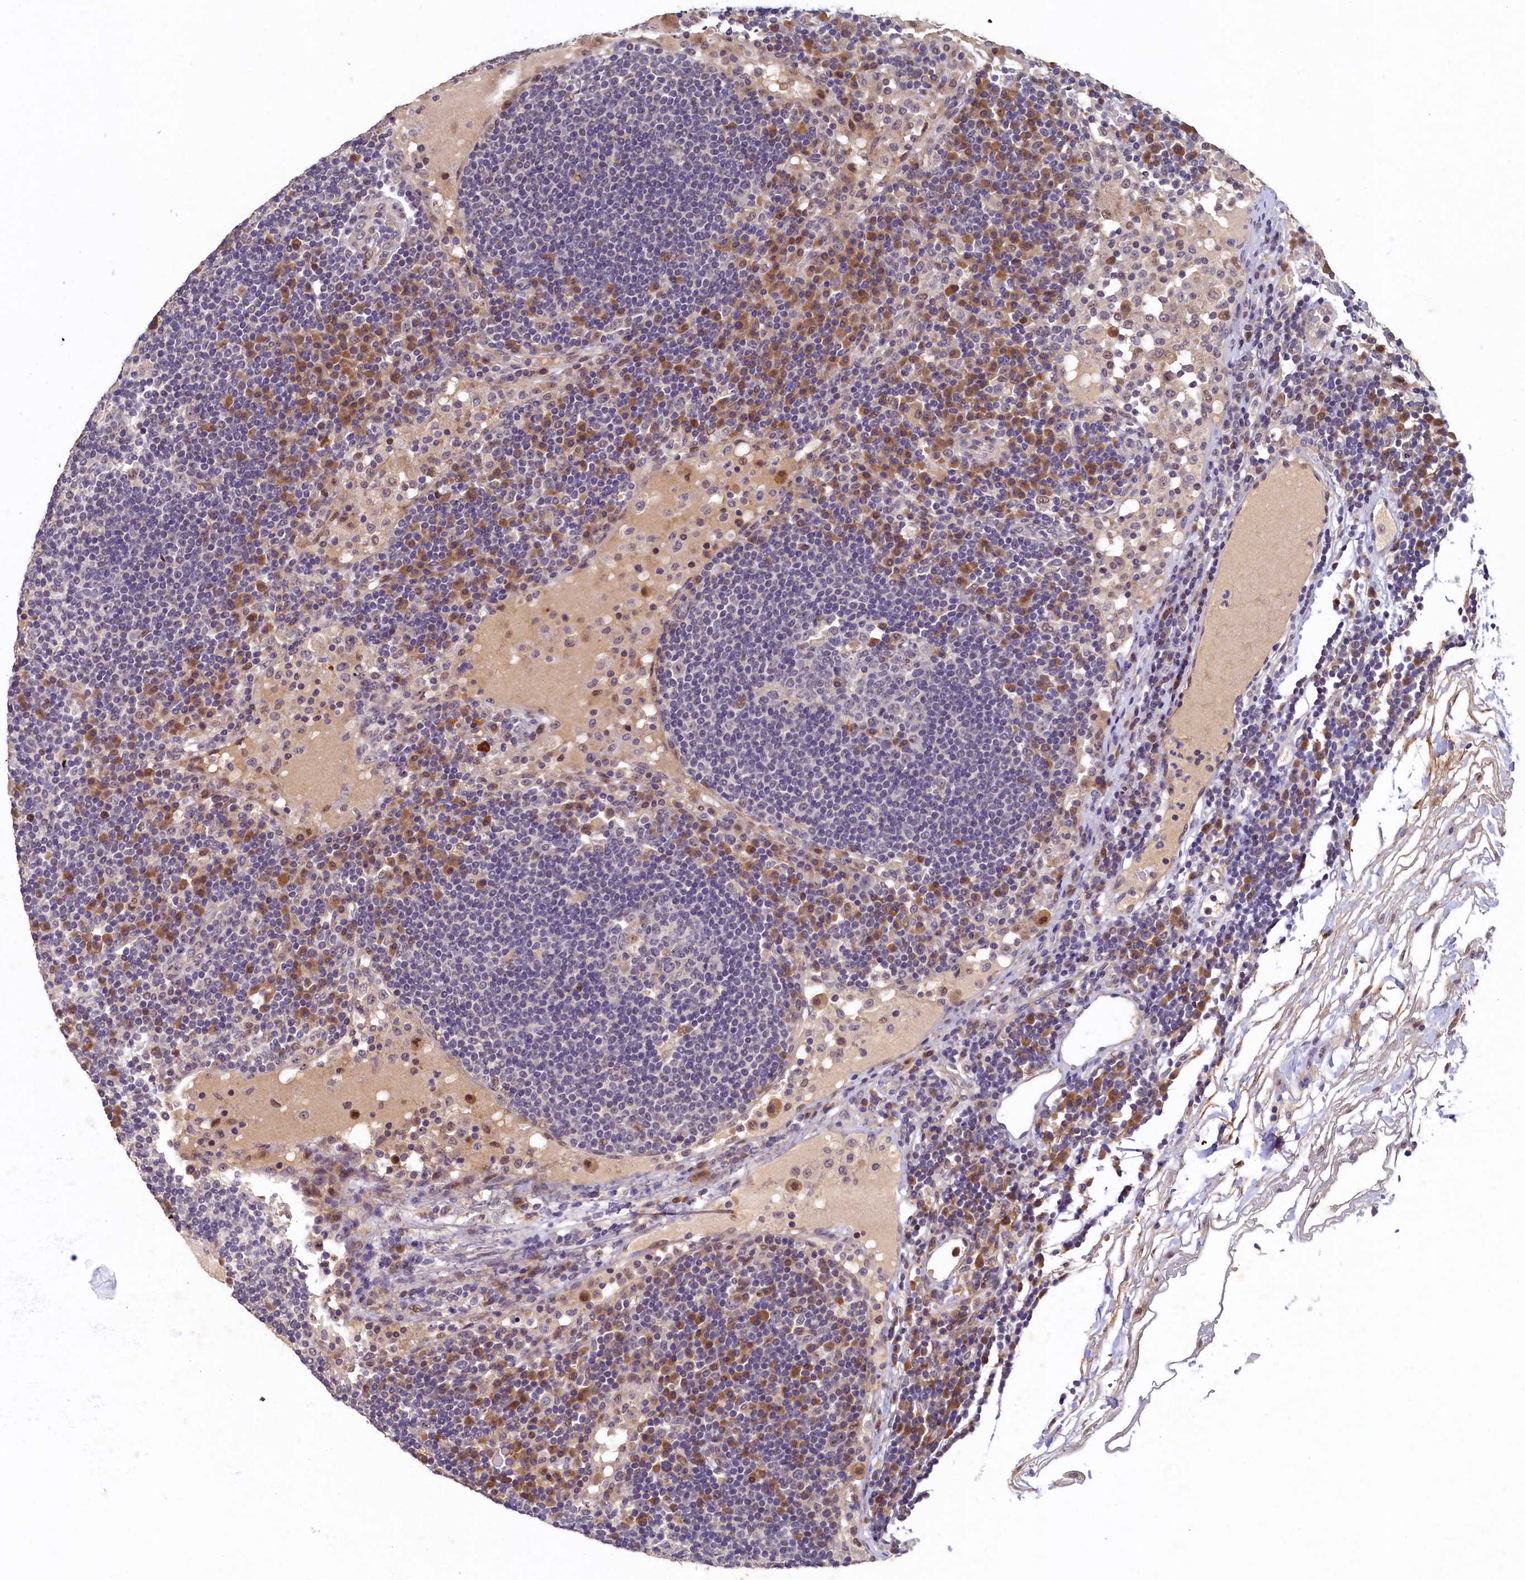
{"staining": {"intensity": "negative", "quantity": "none", "location": "none"}, "tissue": "lymph node", "cell_type": "Germinal center cells", "image_type": "normal", "snomed": [{"axis": "morphology", "description": "Normal tissue, NOS"}, {"axis": "topography", "description": "Lymph node"}], "caption": "Human lymph node stained for a protein using immunohistochemistry (IHC) displays no expression in germinal center cells.", "gene": "LATS2", "patient": {"sex": "female", "age": 53}}